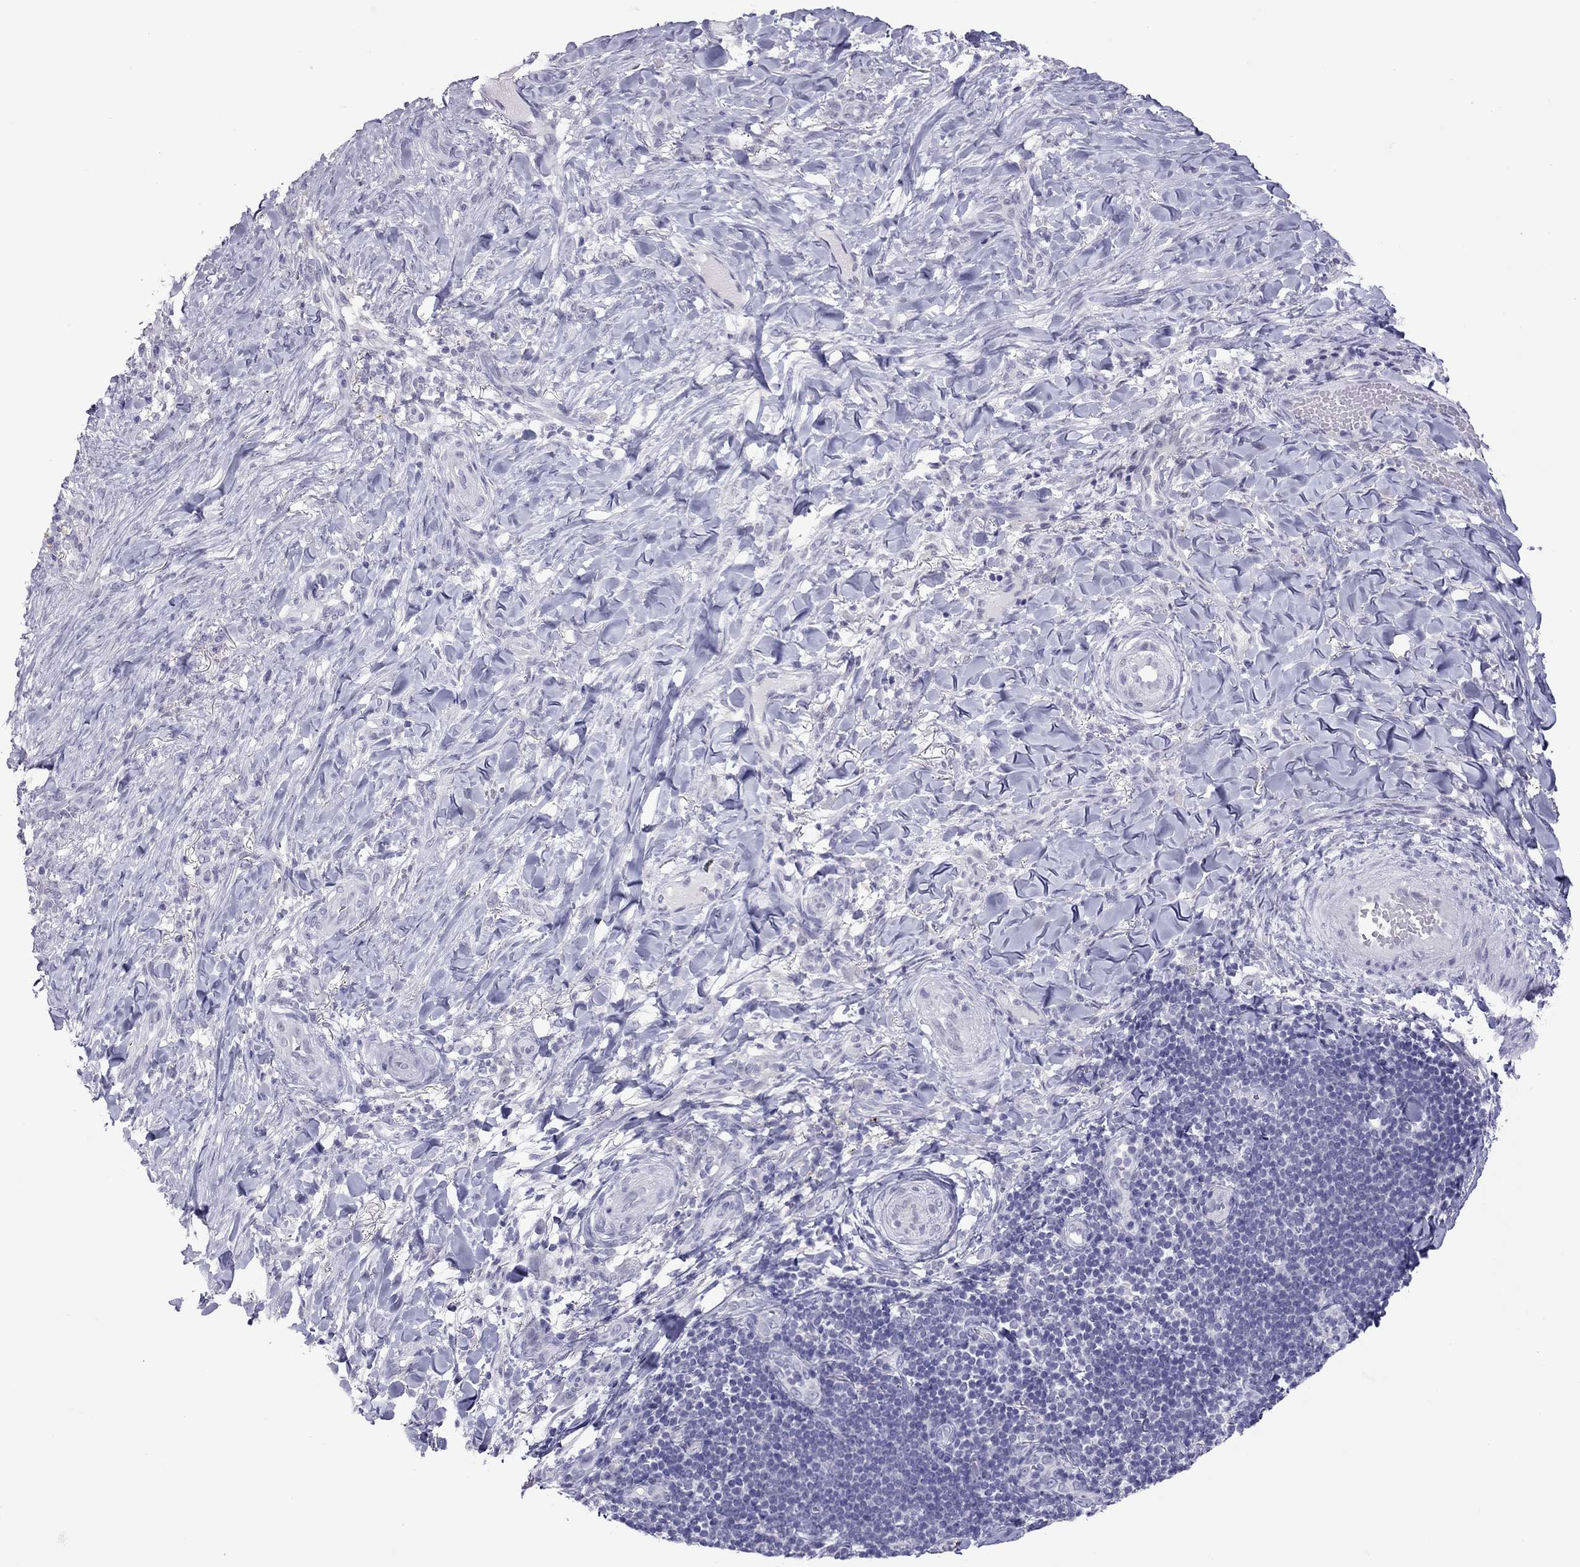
{"staining": {"intensity": "negative", "quantity": "none", "location": "none"}, "tissue": "skin cancer", "cell_type": "Tumor cells", "image_type": "cancer", "snomed": [{"axis": "morphology", "description": "Basal cell carcinoma"}, {"axis": "topography", "description": "Skin"}], "caption": "Tumor cells show no significant protein staining in skin cancer.", "gene": "CHRNB3", "patient": {"sex": "female", "age": 69}}